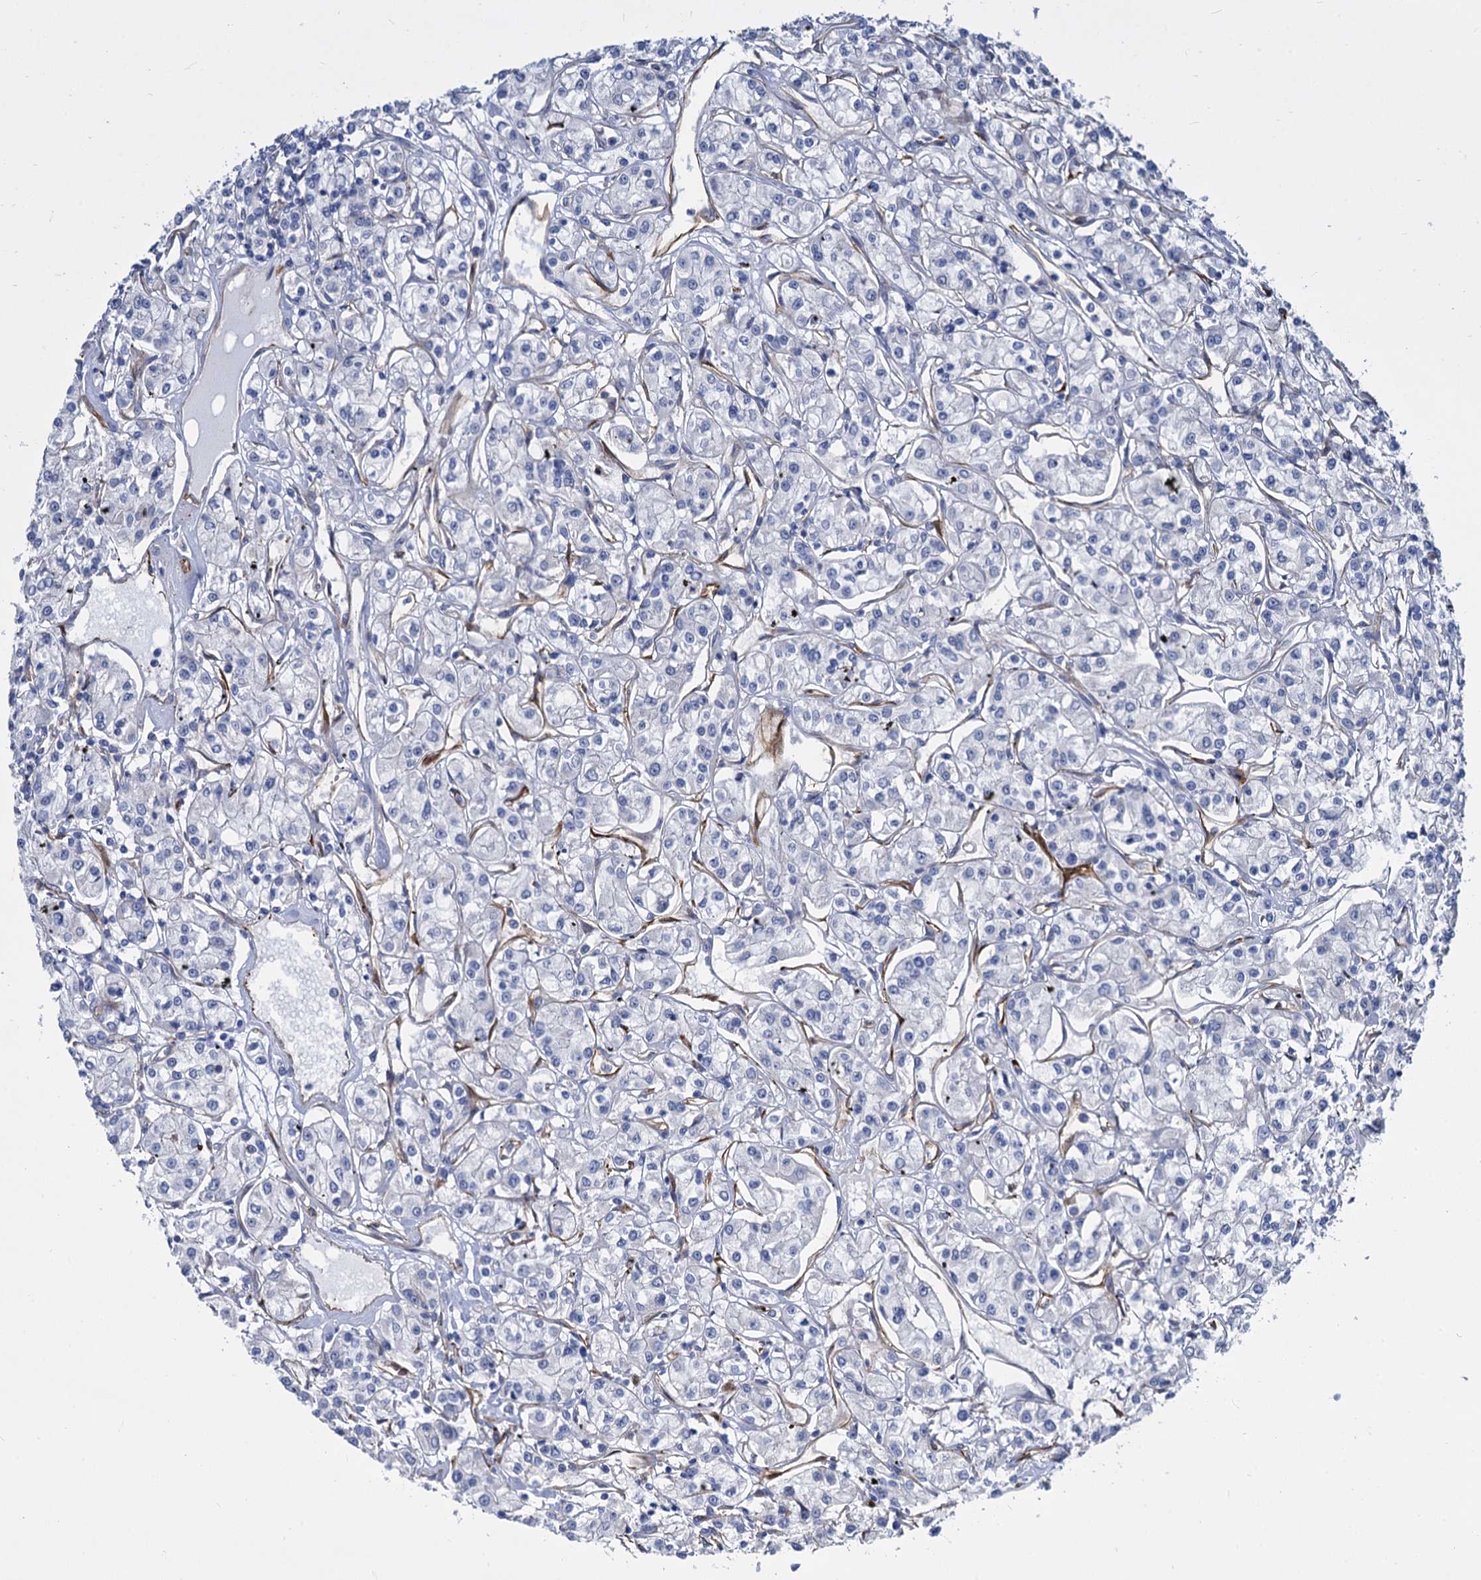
{"staining": {"intensity": "negative", "quantity": "none", "location": "none"}, "tissue": "renal cancer", "cell_type": "Tumor cells", "image_type": "cancer", "snomed": [{"axis": "morphology", "description": "Adenocarcinoma, NOS"}, {"axis": "topography", "description": "Kidney"}], "caption": "Histopathology image shows no protein positivity in tumor cells of adenocarcinoma (renal) tissue. Brightfield microscopy of immunohistochemistry (IHC) stained with DAB (3,3'-diaminobenzidine) (brown) and hematoxylin (blue), captured at high magnification.", "gene": "TRIM77", "patient": {"sex": "female", "age": 59}}